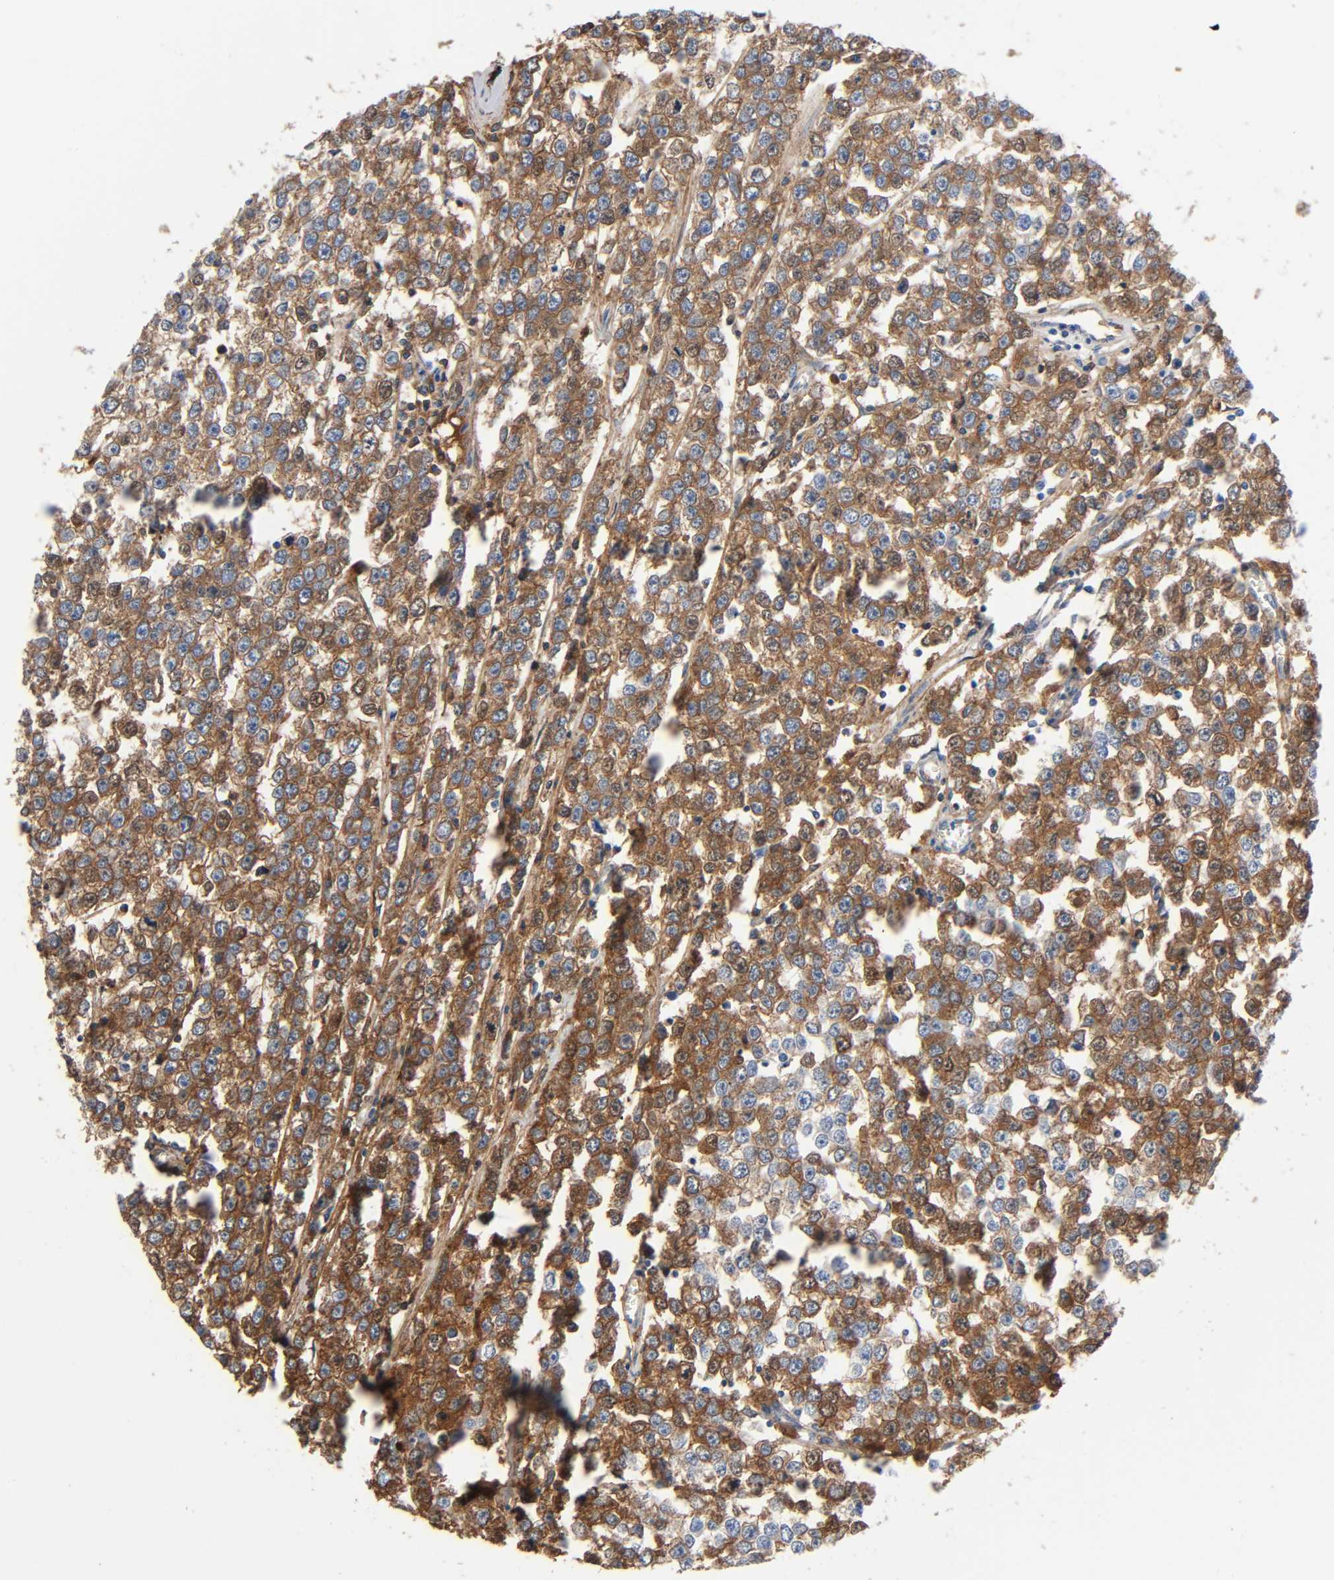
{"staining": {"intensity": "strong", "quantity": "25%-75%", "location": "cytoplasmic/membranous"}, "tissue": "testis cancer", "cell_type": "Tumor cells", "image_type": "cancer", "snomed": [{"axis": "morphology", "description": "Seminoma, NOS"}, {"axis": "morphology", "description": "Carcinoma, Embryonal, NOS"}, {"axis": "topography", "description": "Testis"}], "caption": "Seminoma (testis) was stained to show a protein in brown. There is high levels of strong cytoplasmic/membranous positivity in about 25%-75% of tumor cells.", "gene": "C3", "patient": {"sex": "male", "age": 52}}